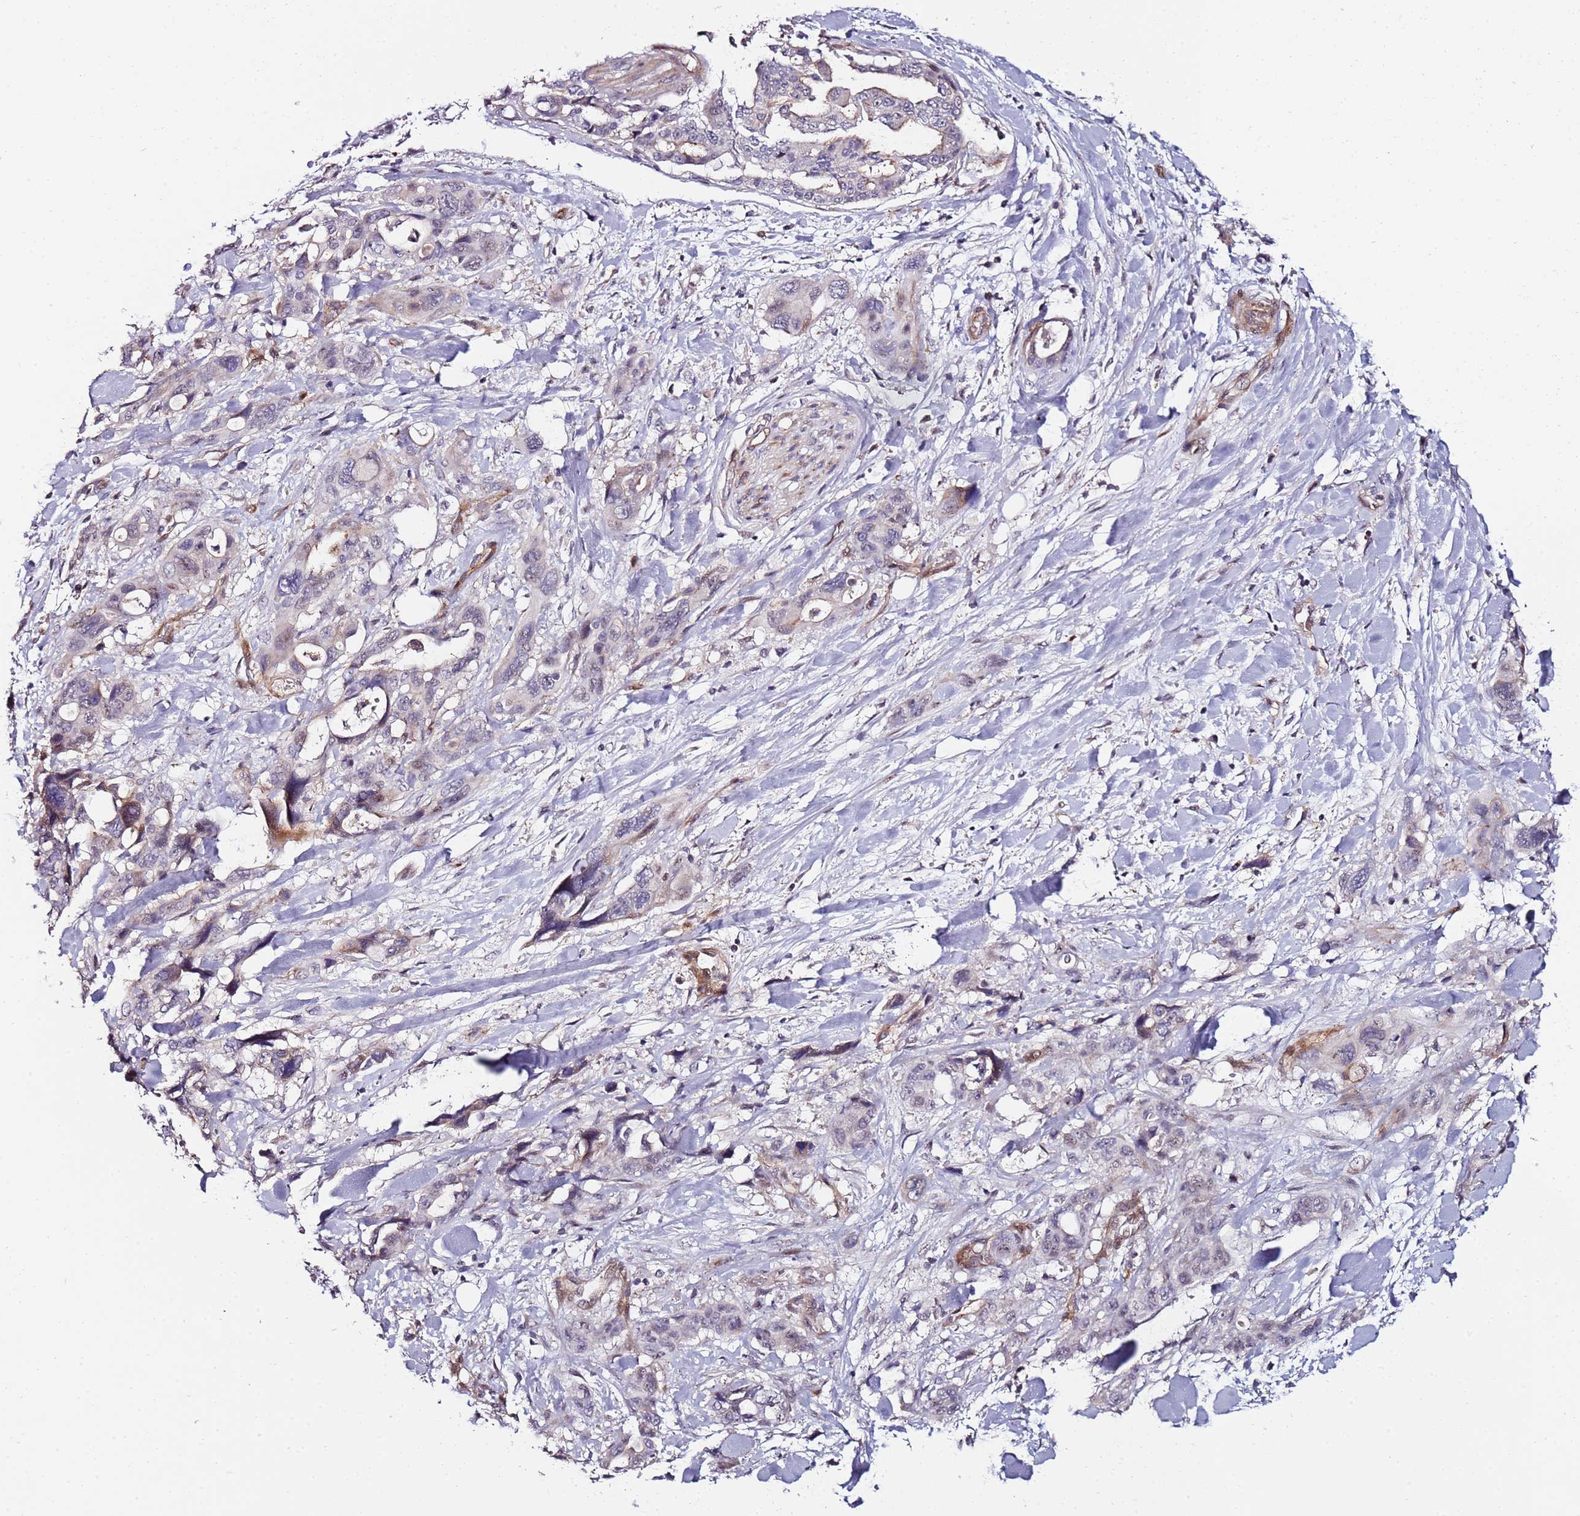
{"staining": {"intensity": "moderate", "quantity": "<25%", "location": "cytoplasmic/membranous"}, "tissue": "pancreatic cancer", "cell_type": "Tumor cells", "image_type": "cancer", "snomed": [{"axis": "morphology", "description": "Adenocarcinoma, NOS"}, {"axis": "topography", "description": "Pancreas"}], "caption": "Immunohistochemistry (IHC) (DAB) staining of human adenocarcinoma (pancreatic) exhibits moderate cytoplasmic/membranous protein staining in about <25% of tumor cells.", "gene": "DUSP28", "patient": {"sex": "male", "age": 46}}